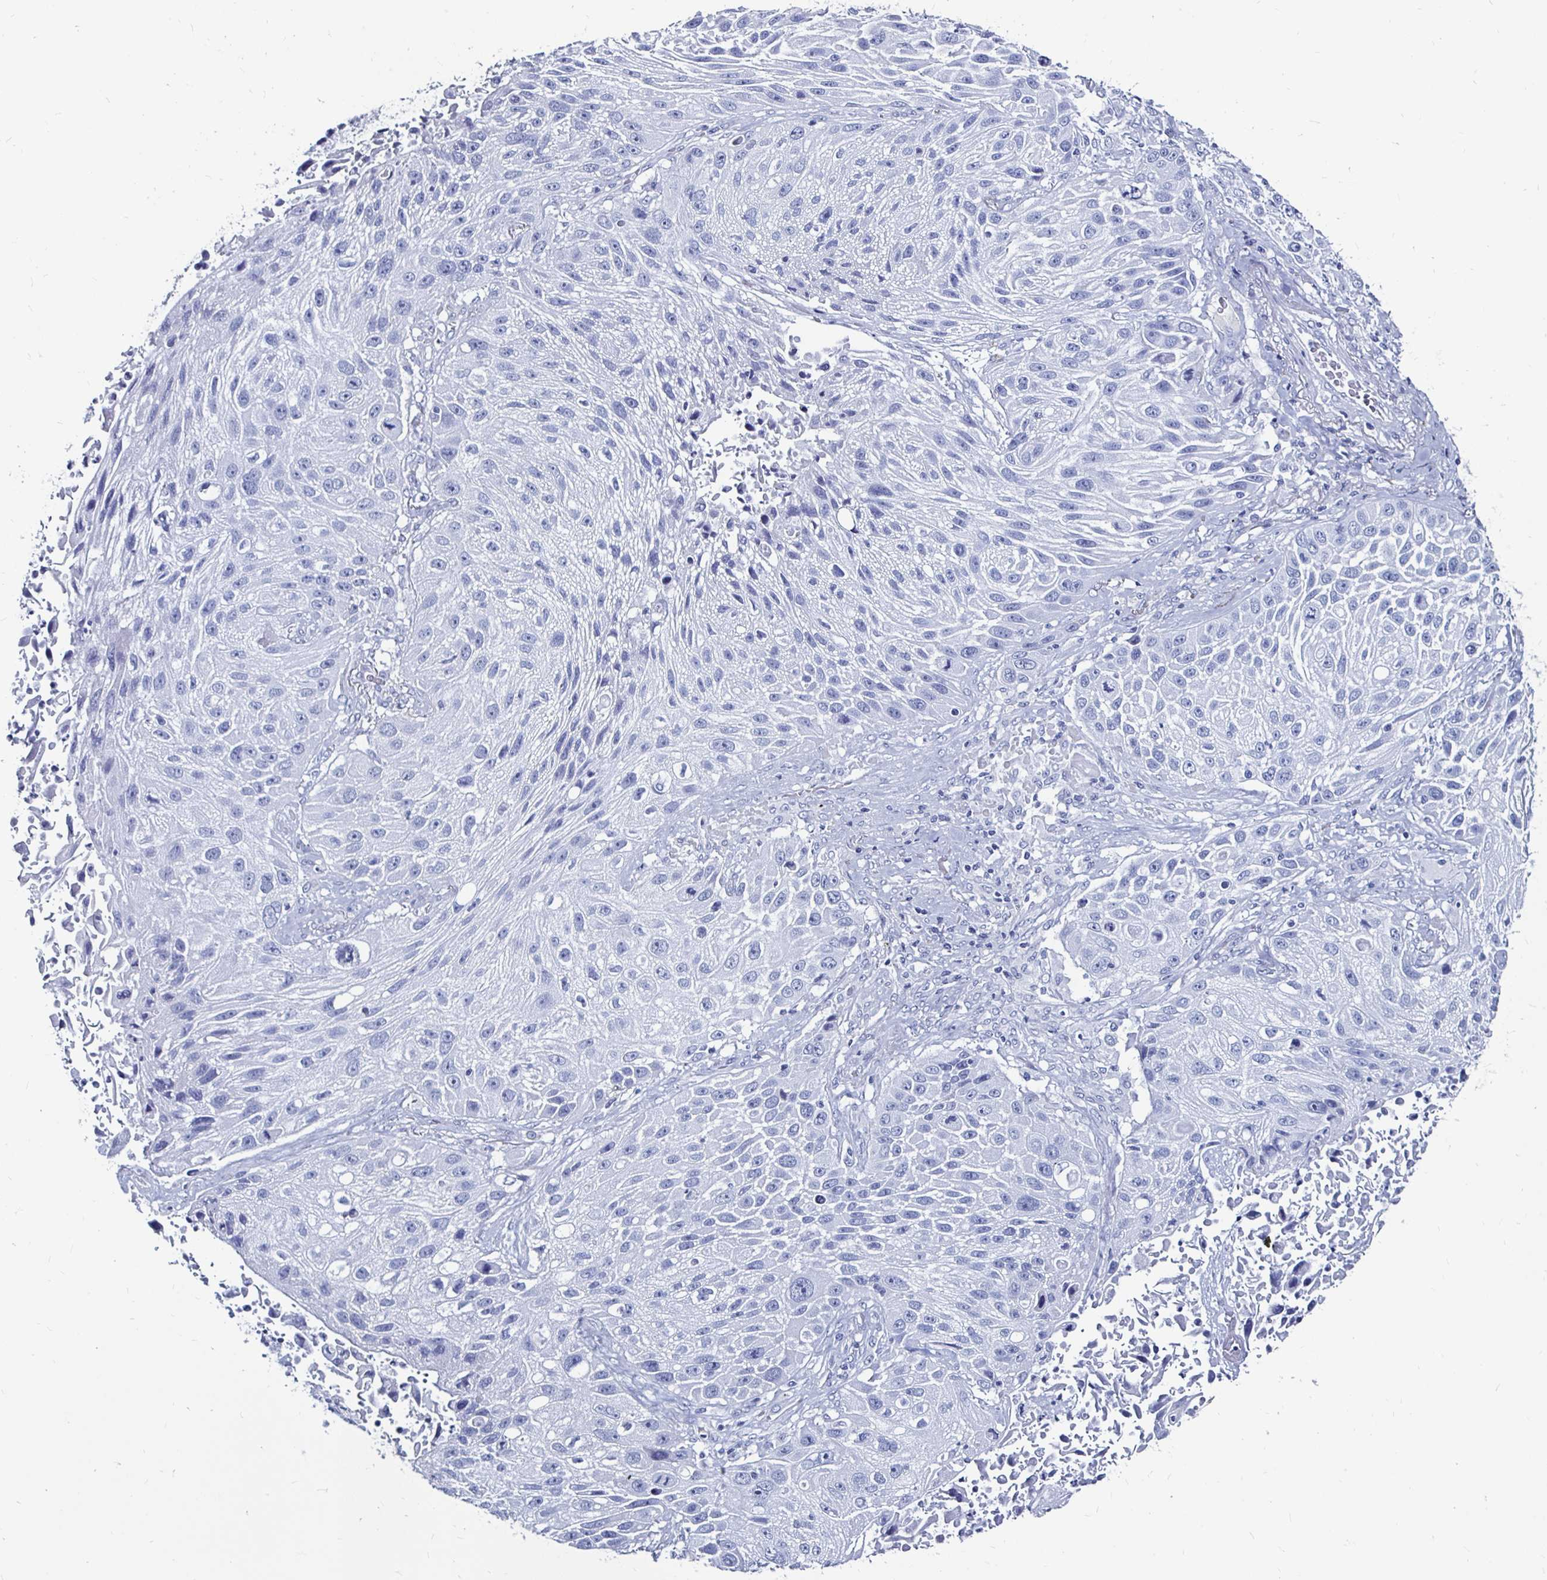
{"staining": {"intensity": "negative", "quantity": "none", "location": "none"}, "tissue": "lung cancer", "cell_type": "Tumor cells", "image_type": "cancer", "snomed": [{"axis": "morphology", "description": "Normal morphology"}, {"axis": "morphology", "description": "Squamous cell carcinoma, NOS"}, {"axis": "topography", "description": "Lymph node"}, {"axis": "topography", "description": "Lung"}], "caption": "This is a micrograph of IHC staining of lung cancer, which shows no expression in tumor cells. (DAB (3,3'-diaminobenzidine) IHC, high magnification).", "gene": "LUZP4", "patient": {"sex": "male", "age": 67}}